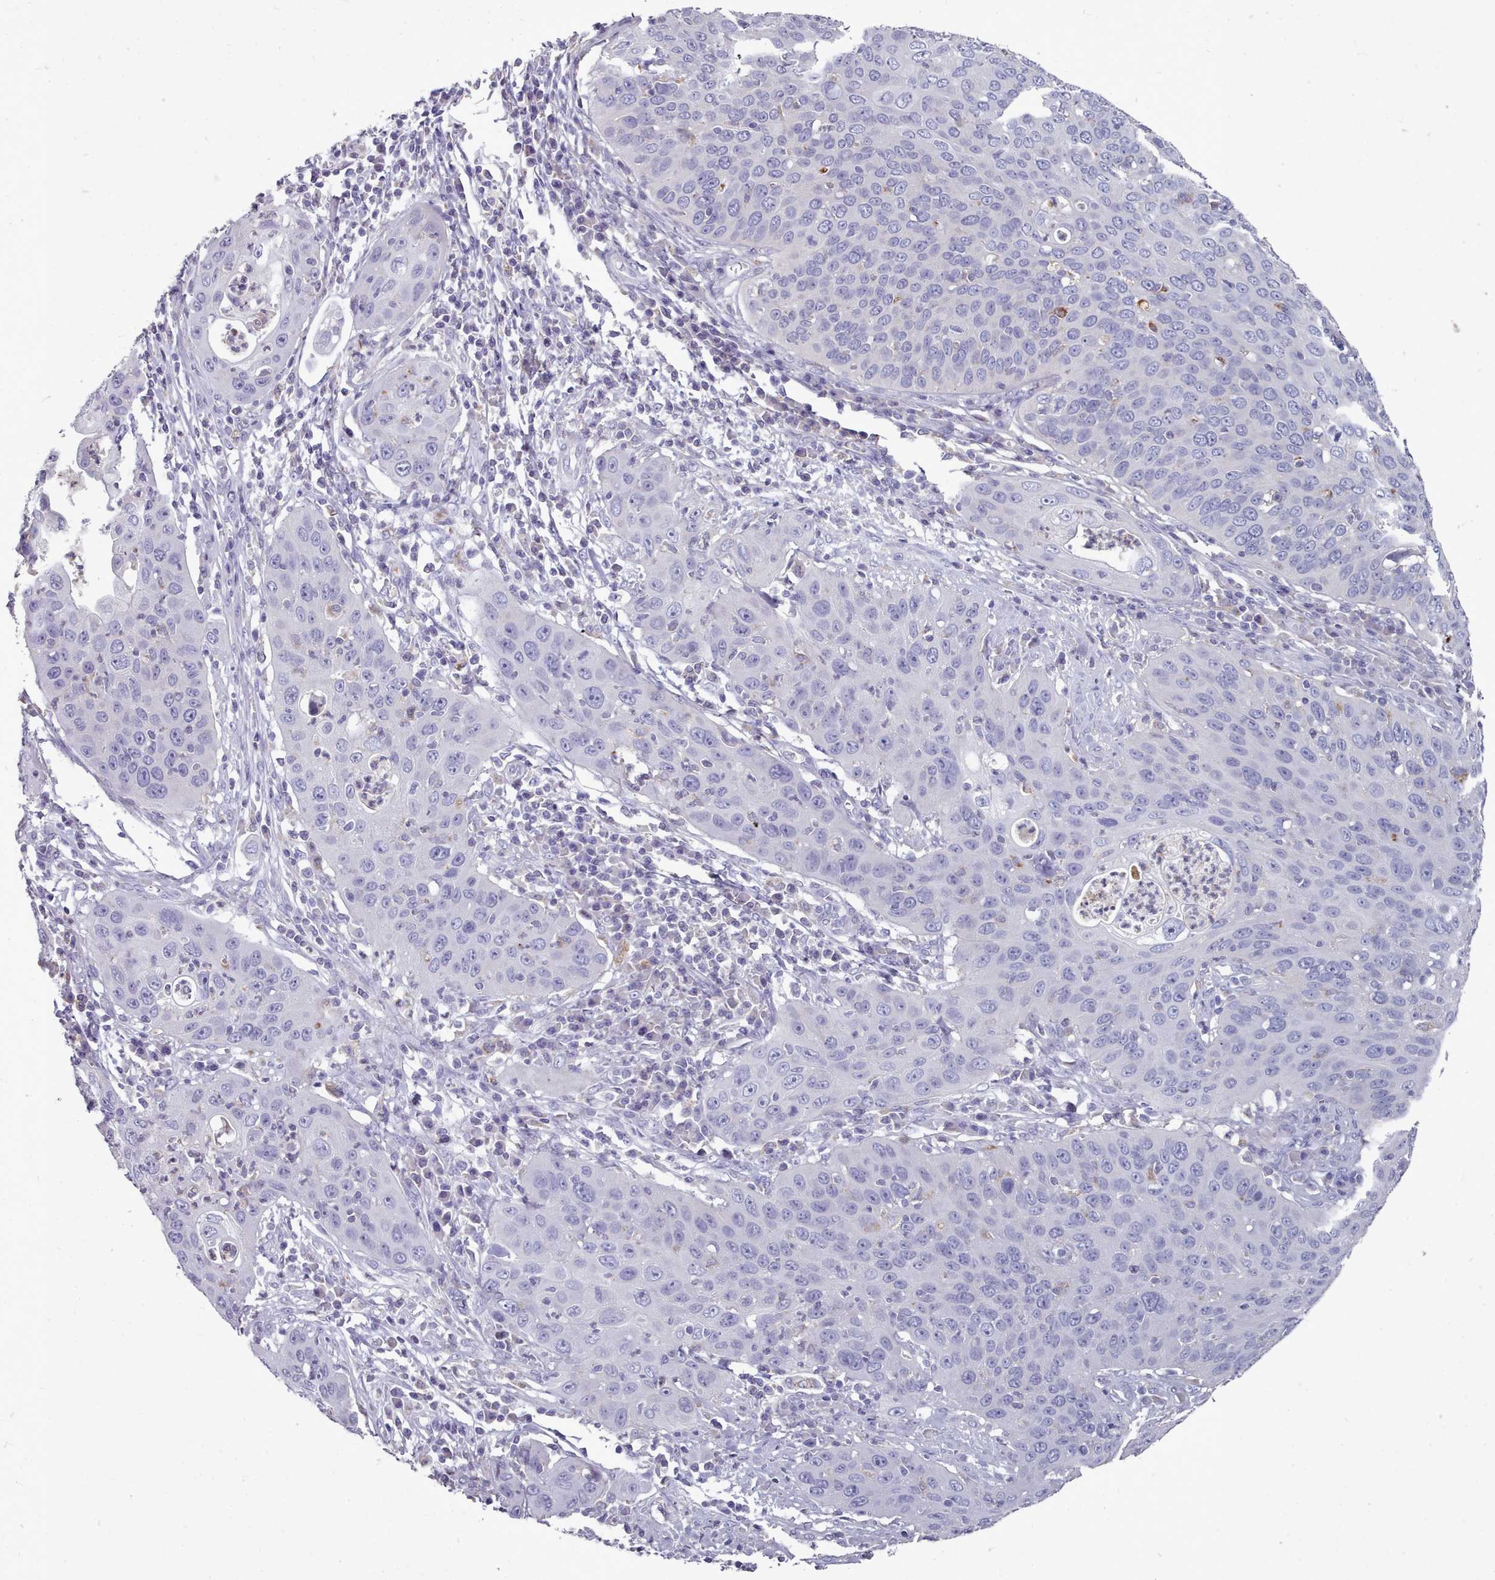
{"staining": {"intensity": "negative", "quantity": "none", "location": "none"}, "tissue": "cervical cancer", "cell_type": "Tumor cells", "image_type": "cancer", "snomed": [{"axis": "morphology", "description": "Squamous cell carcinoma, NOS"}, {"axis": "topography", "description": "Cervix"}], "caption": "An image of human squamous cell carcinoma (cervical) is negative for staining in tumor cells.", "gene": "OTULINL", "patient": {"sex": "female", "age": 36}}